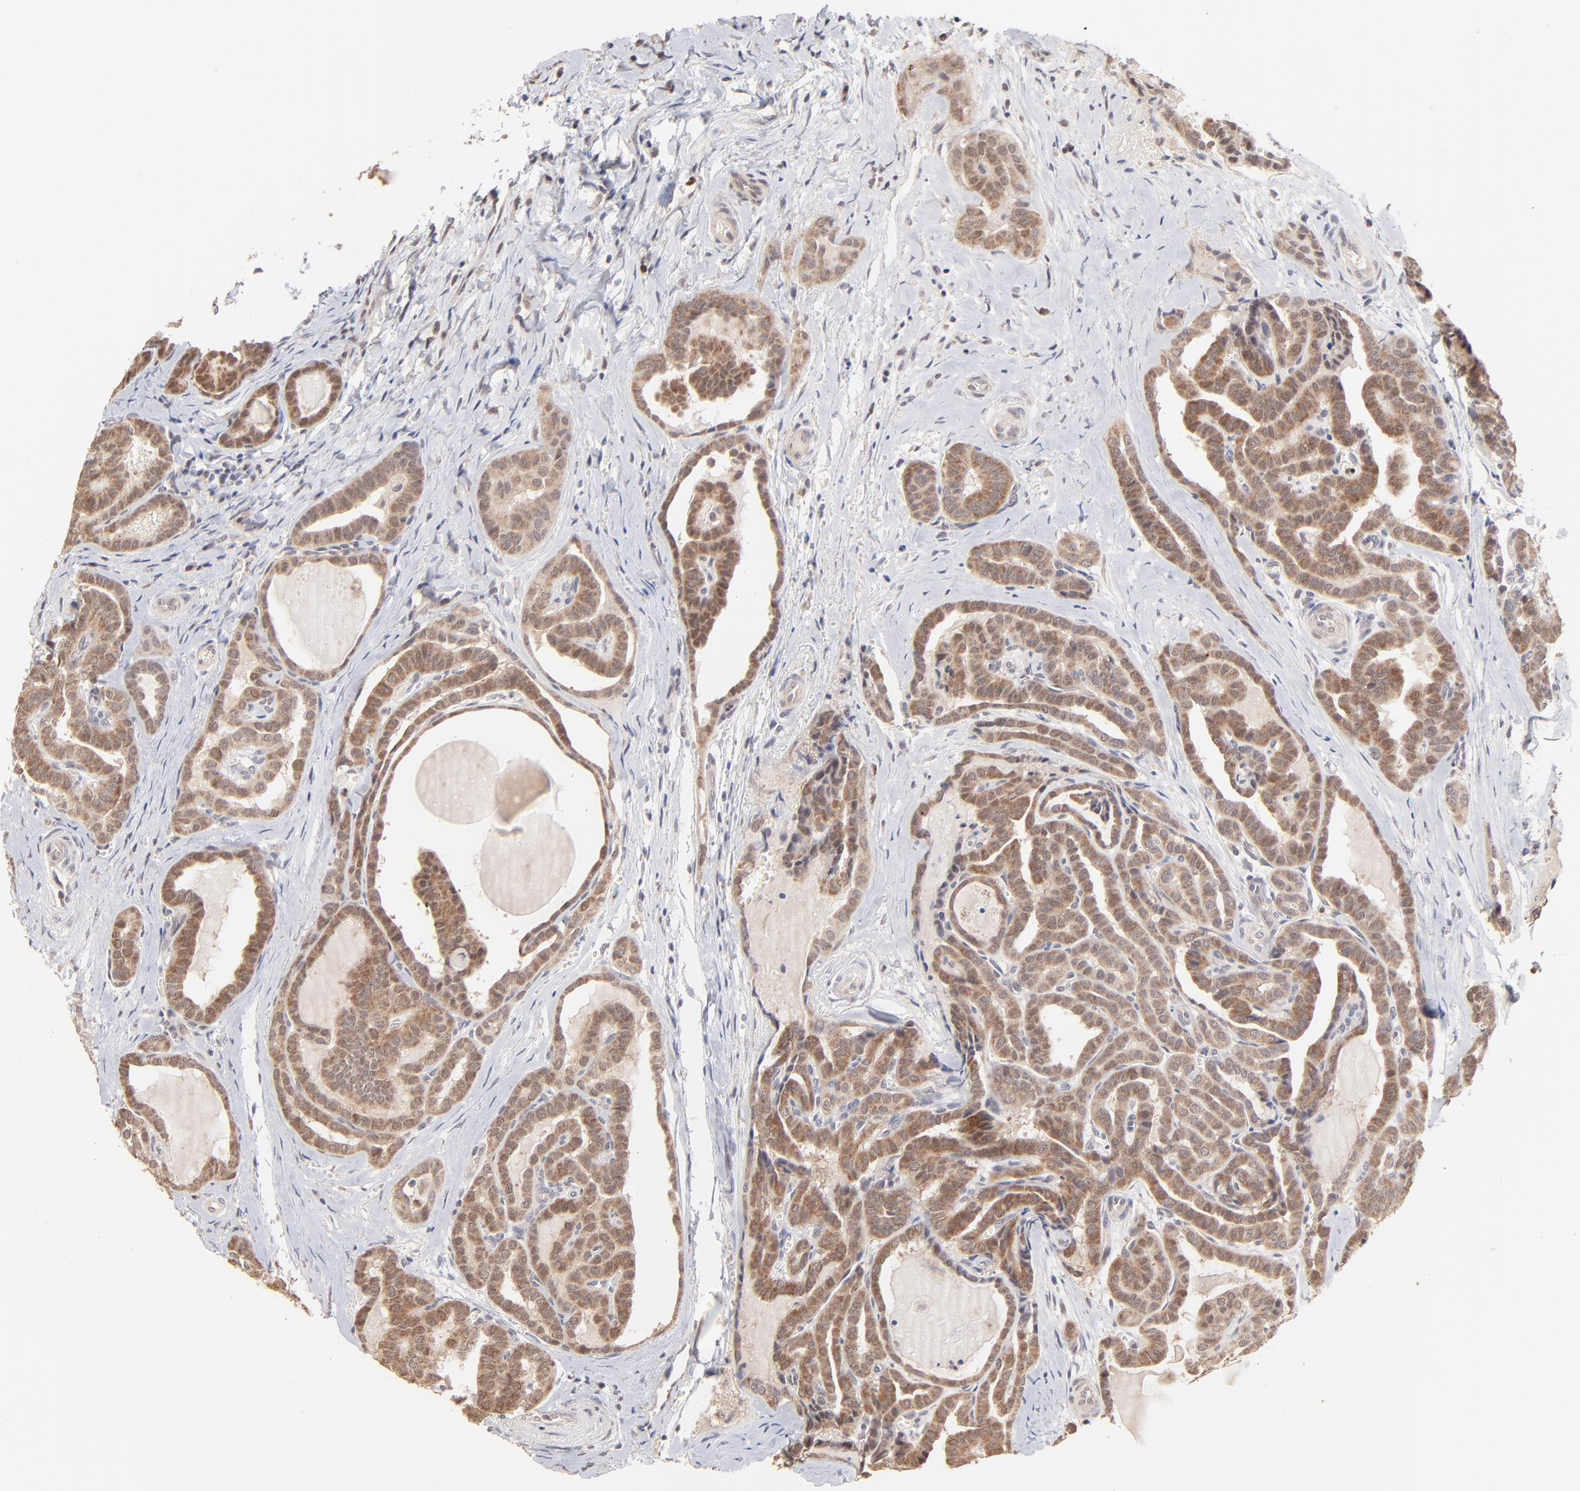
{"staining": {"intensity": "moderate", "quantity": ">75%", "location": "cytoplasmic/membranous"}, "tissue": "thyroid cancer", "cell_type": "Tumor cells", "image_type": "cancer", "snomed": [{"axis": "morphology", "description": "Carcinoma, NOS"}, {"axis": "topography", "description": "Thyroid gland"}], "caption": "Brown immunohistochemical staining in carcinoma (thyroid) exhibits moderate cytoplasmic/membranous positivity in about >75% of tumor cells. (brown staining indicates protein expression, while blue staining denotes nuclei).", "gene": "MSL2", "patient": {"sex": "female", "age": 91}}